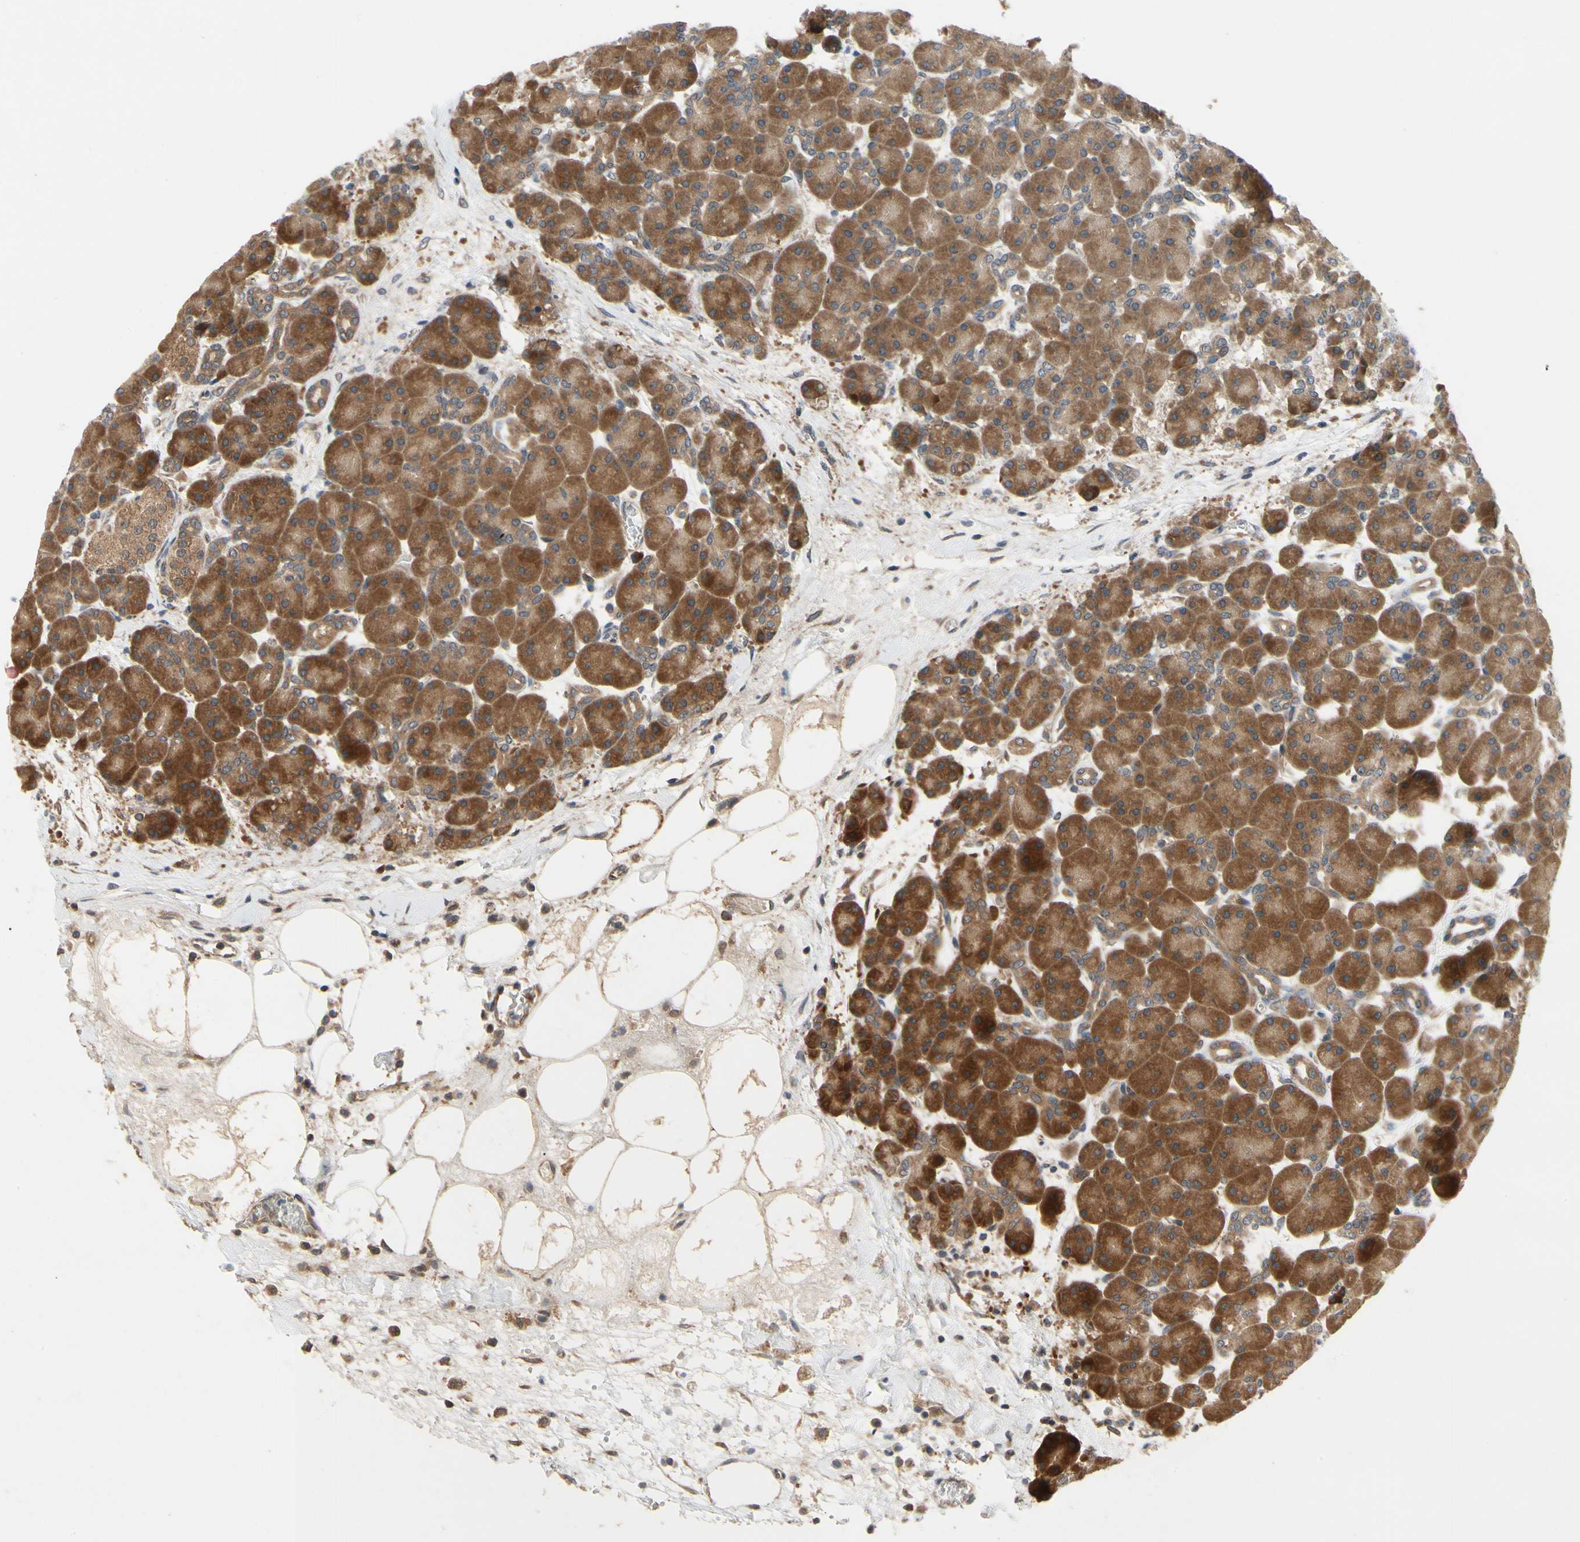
{"staining": {"intensity": "strong", "quantity": ">75%", "location": "cytoplasmic/membranous"}, "tissue": "pancreas", "cell_type": "Exocrine glandular cells", "image_type": "normal", "snomed": [{"axis": "morphology", "description": "Normal tissue, NOS"}, {"axis": "topography", "description": "Pancreas"}], "caption": "Unremarkable pancreas shows strong cytoplasmic/membranous positivity in approximately >75% of exocrine glandular cells, visualized by immunohistochemistry.", "gene": "TDRP", "patient": {"sex": "male", "age": 66}}